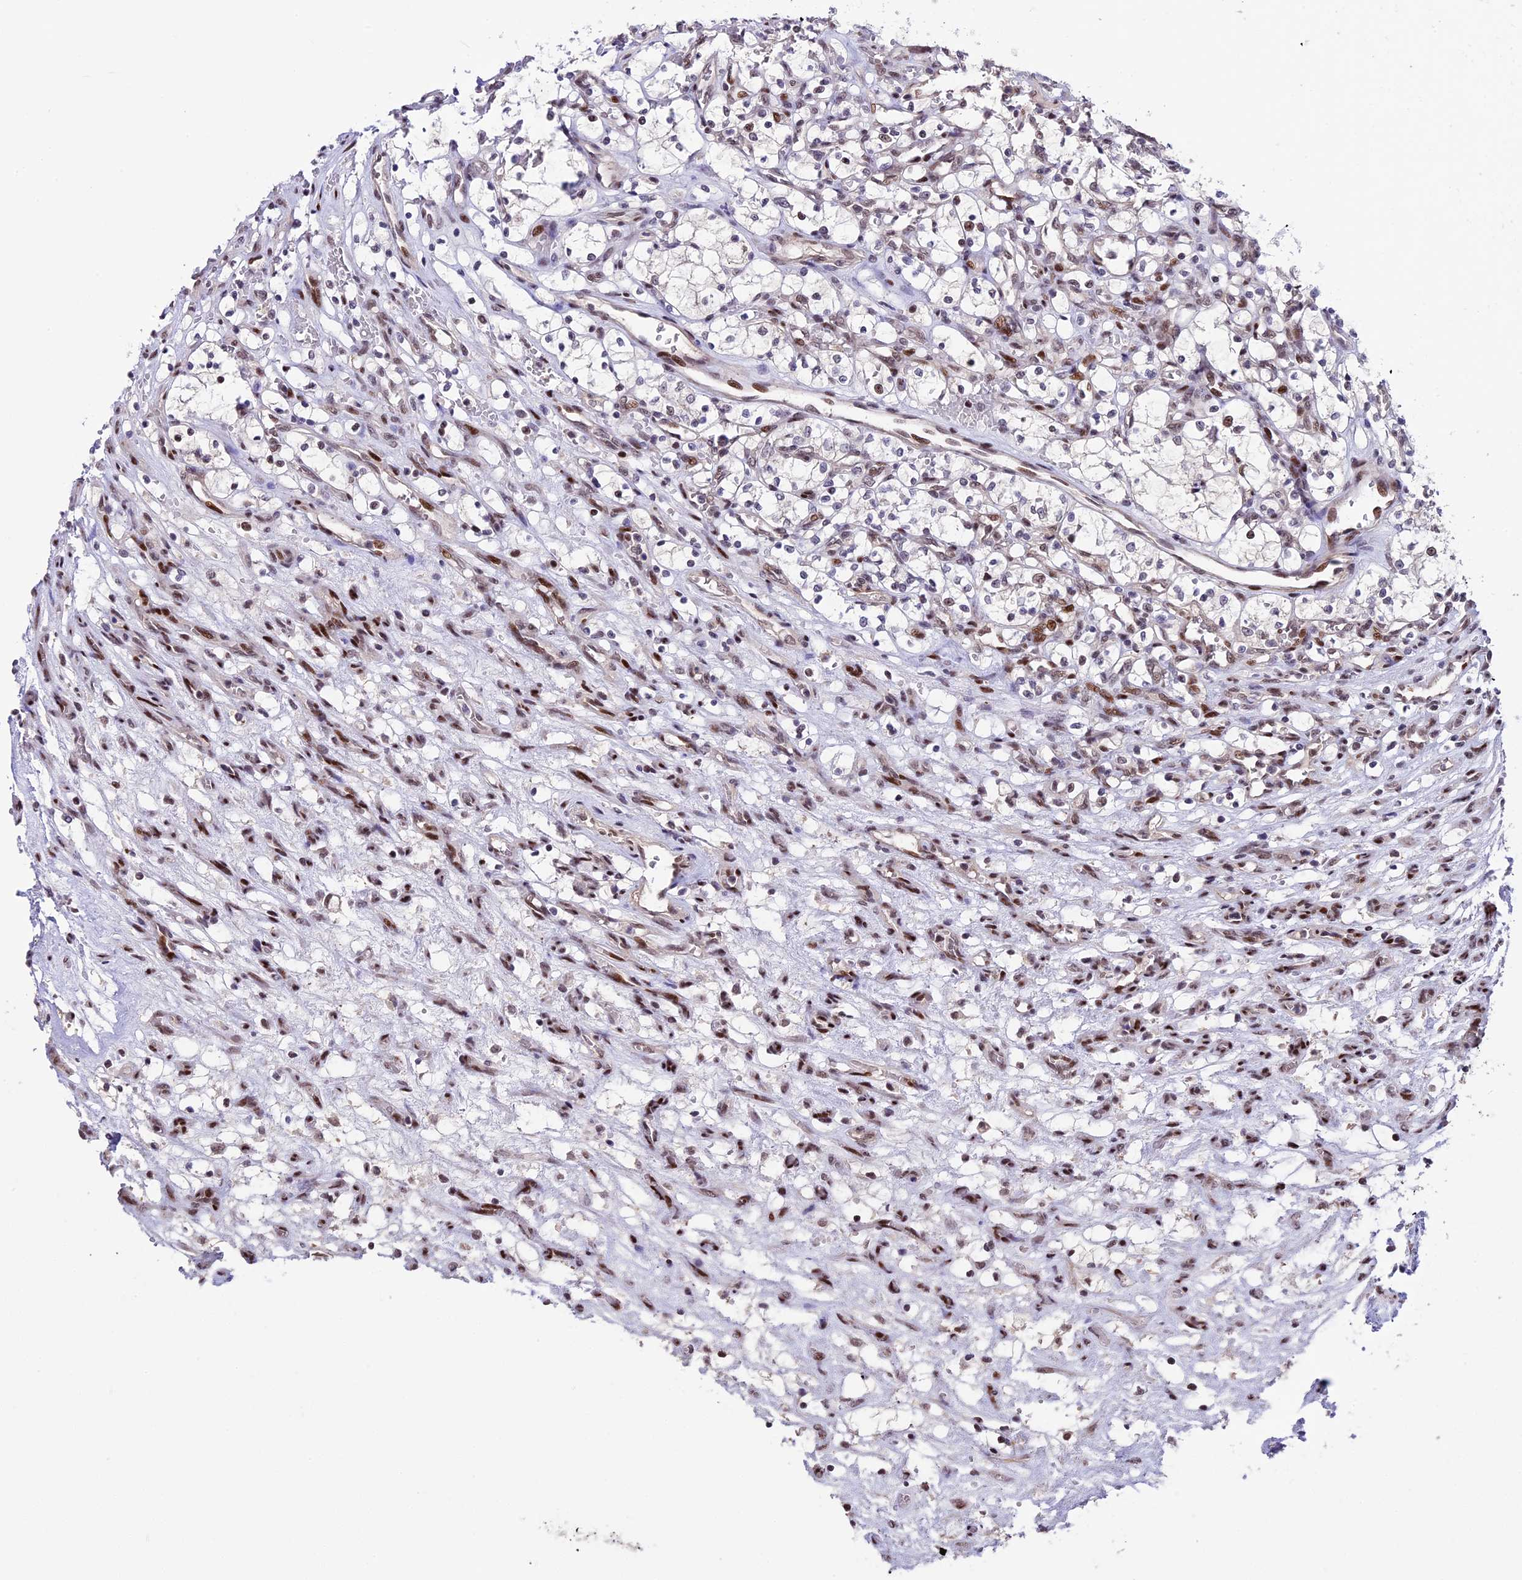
{"staining": {"intensity": "moderate", "quantity": "<25%", "location": "nuclear"}, "tissue": "renal cancer", "cell_type": "Tumor cells", "image_type": "cancer", "snomed": [{"axis": "morphology", "description": "Adenocarcinoma, NOS"}, {"axis": "topography", "description": "Kidney"}], "caption": "High-power microscopy captured an immunohistochemistry image of renal cancer (adenocarcinoma), revealing moderate nuclear positivity in approximately <25% of tumor cells.", "gene": "TCP11L2", "patient": {"sex": "female", "age": 69}}